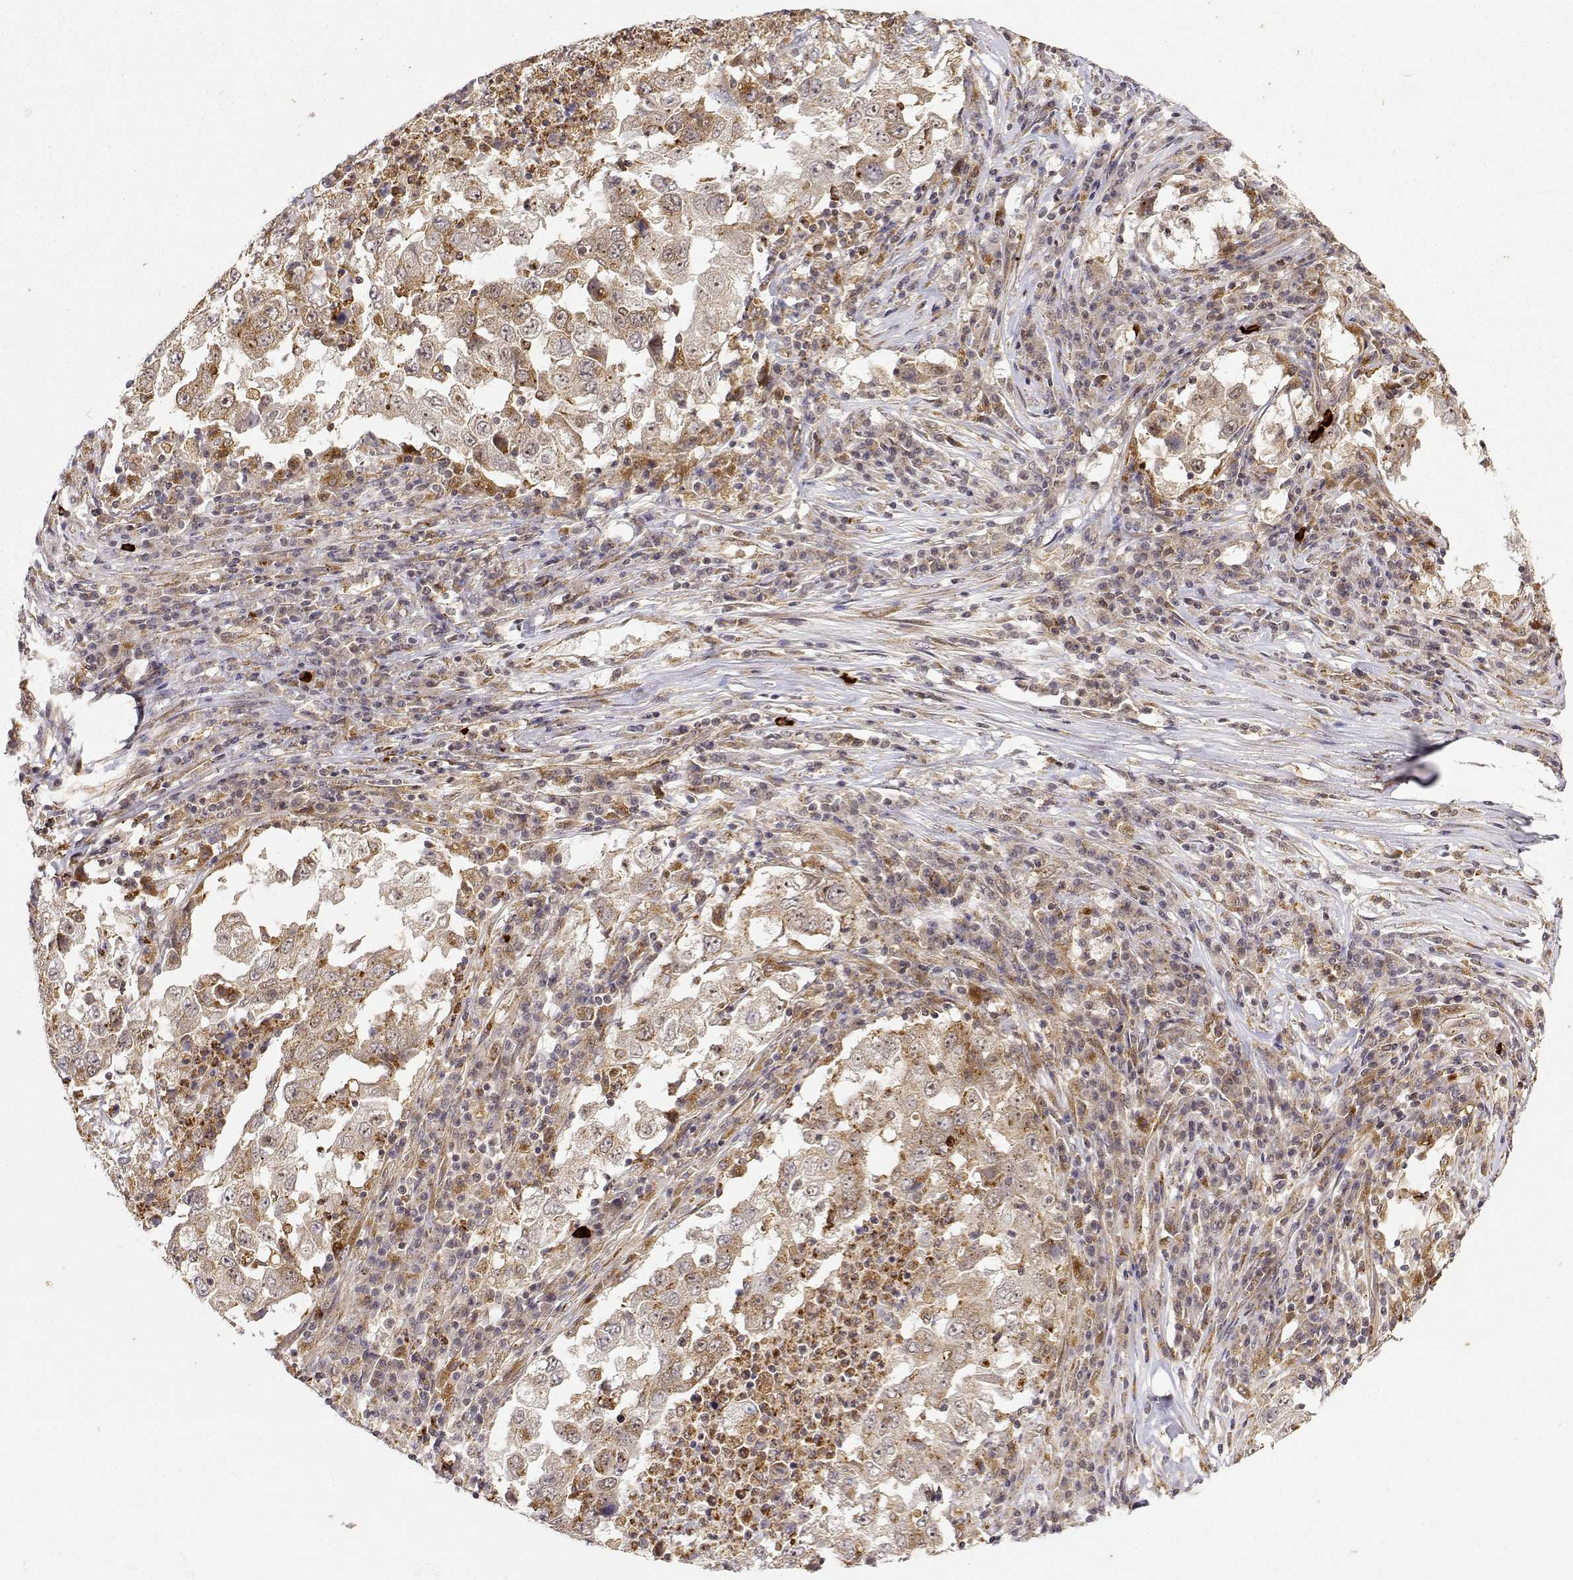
{"staining": {"intensity": "weak", "quantity": ">75%", "location": "cytoplasmic/membranous"}, "tissue": "lung cancer", "cell_type": "Tumor cells", "image_type": "cancer", "snomed": [{"axis": "morphology", "description": "Adenocarcinoma, NOS"}, {"axis": "topography", "description": "Lung"}], "caption": "Immunohistochemical staining of human lung adenocarcinoma exhibits weak cytoplasmic/membranous protein positivity in approximately >75% of tumor cells.", "gene": "RNF13", "patient": {"sex": "male", "age": 73}}